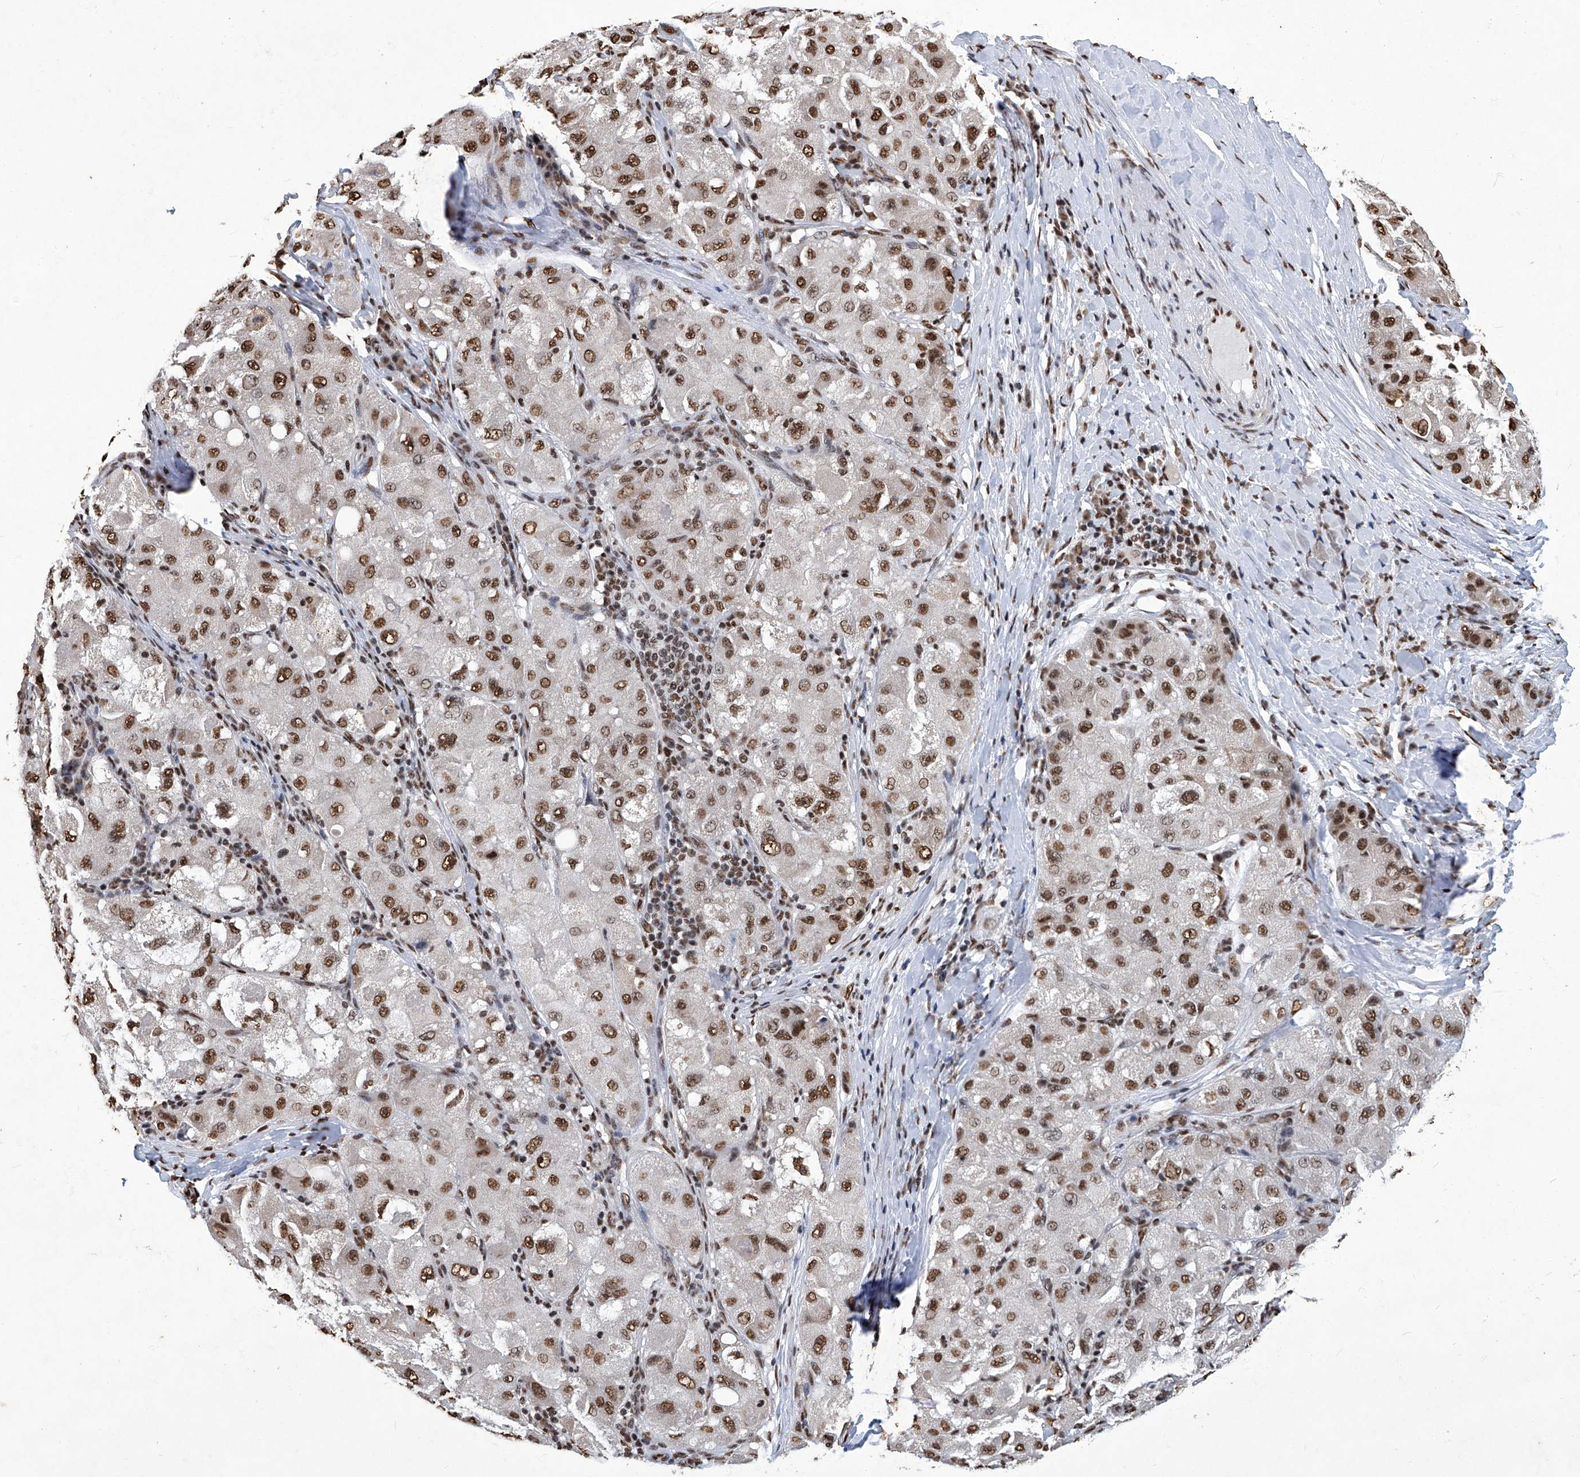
{"staining": {"intensity": "moderate", "quantity": ">75%", "location": "nuclear"}, "tissue": "liver cancer", "cell_type": "Tumor cells", "image_type": "cancer", "snomed": [{"axis": "morphology", "description": "Carcinoma, Hepatocellular, NOS"}, {"axis": "topography", "description": "Liver"}], "caption": "Human liver cancer stained with a protein marker shows moderate staining in tumor cells.", "gene": "HBP1", "patient": {"sex": "male", "age": 80}}